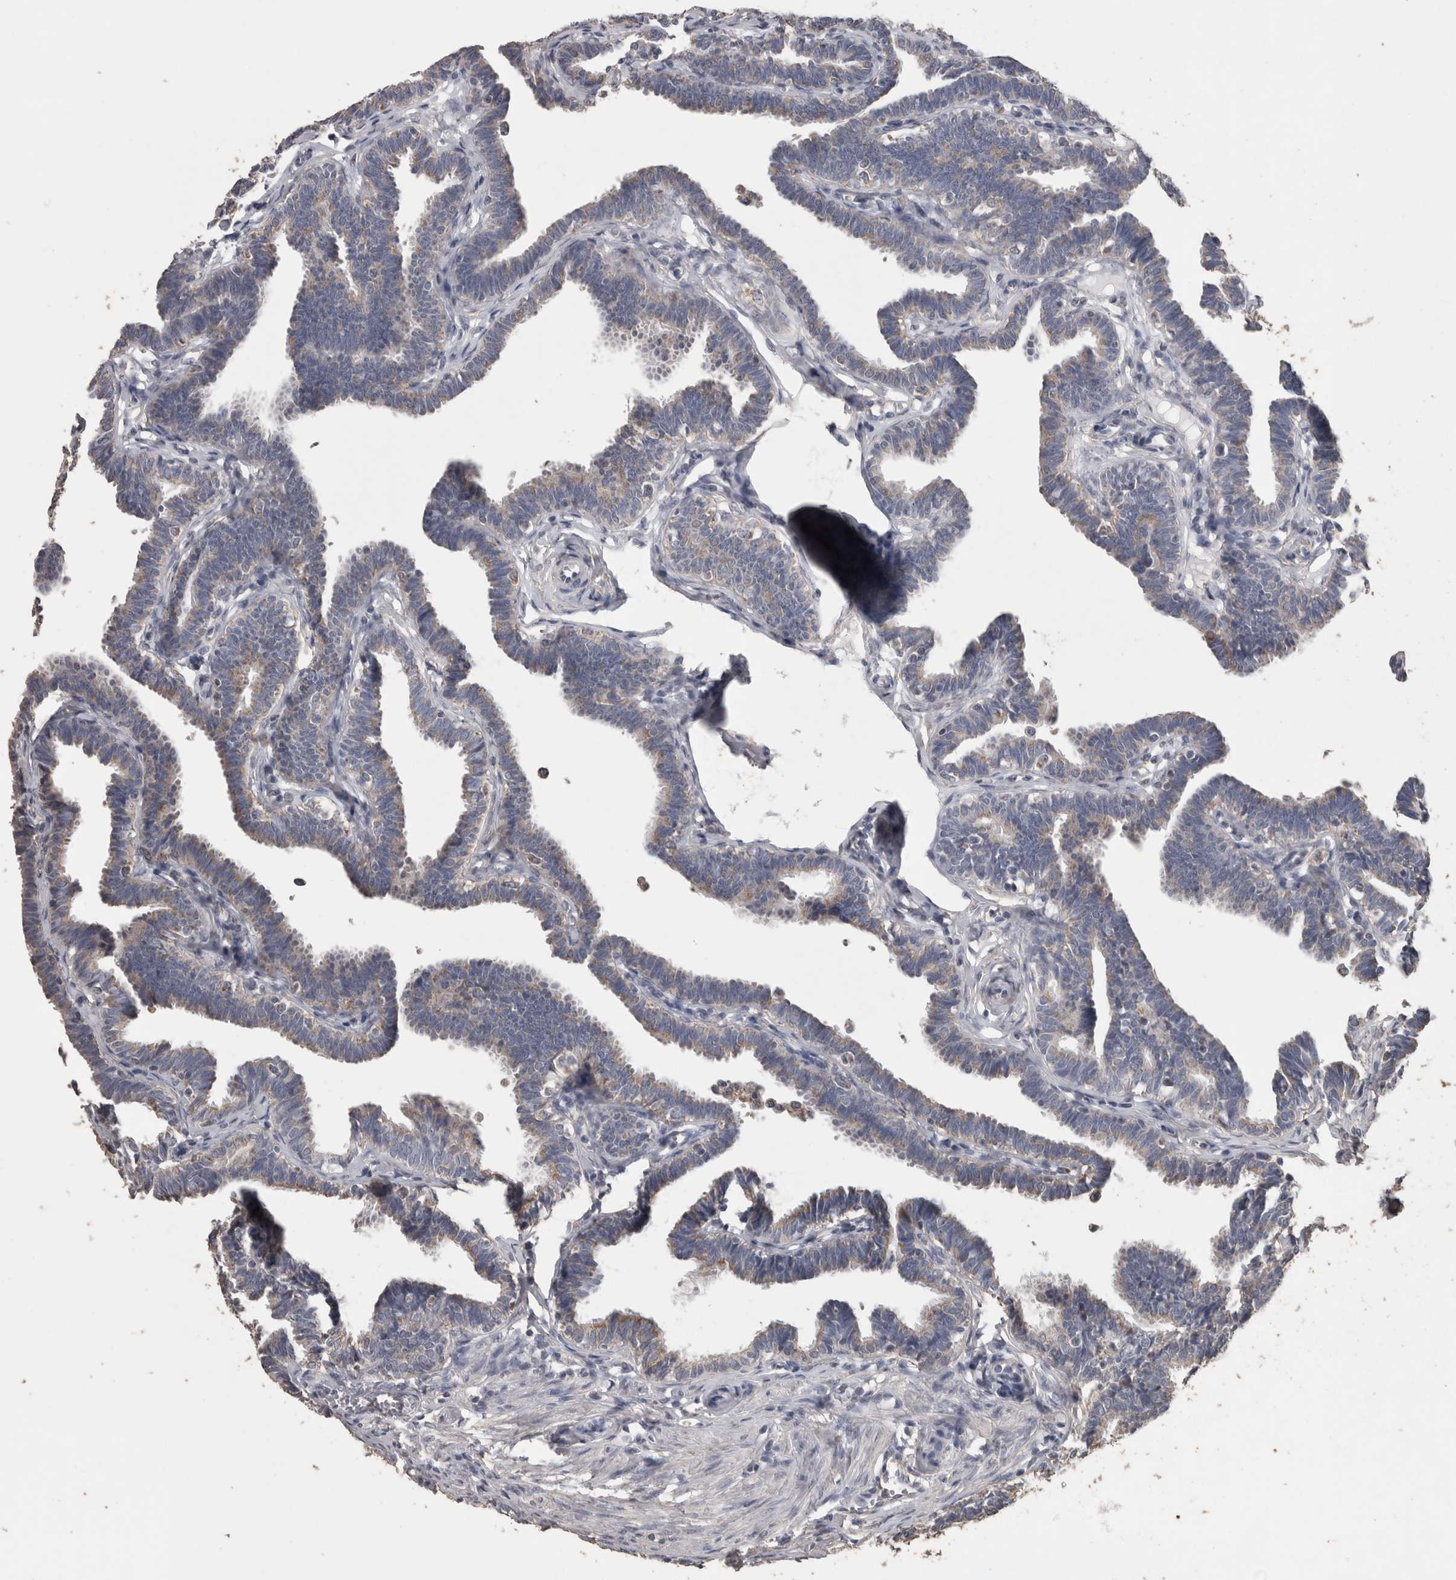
{"staining": {"intensity": "moderate", "quantity": "<25%", "location": "cytoplasmic/membranous"}, "tissue": "fallopian tube", "cell_type": "Glandular cells", "image_type": "normal", "snomed": [{"axis": "morphology", "description": "Normal tissue, NOS"}, {"axis": "topography", "description": "Fallopian tube"}, {"axis": "topography", "description": "Ovary"}], "caption": "This is an image of IHC staining of unremarkable fallopian tube, which shows moderate staining in the cytoplasmic/membranous of glandular cells.", "gene": "ACADM", "patient": {"sex": "female", "age": 23}}